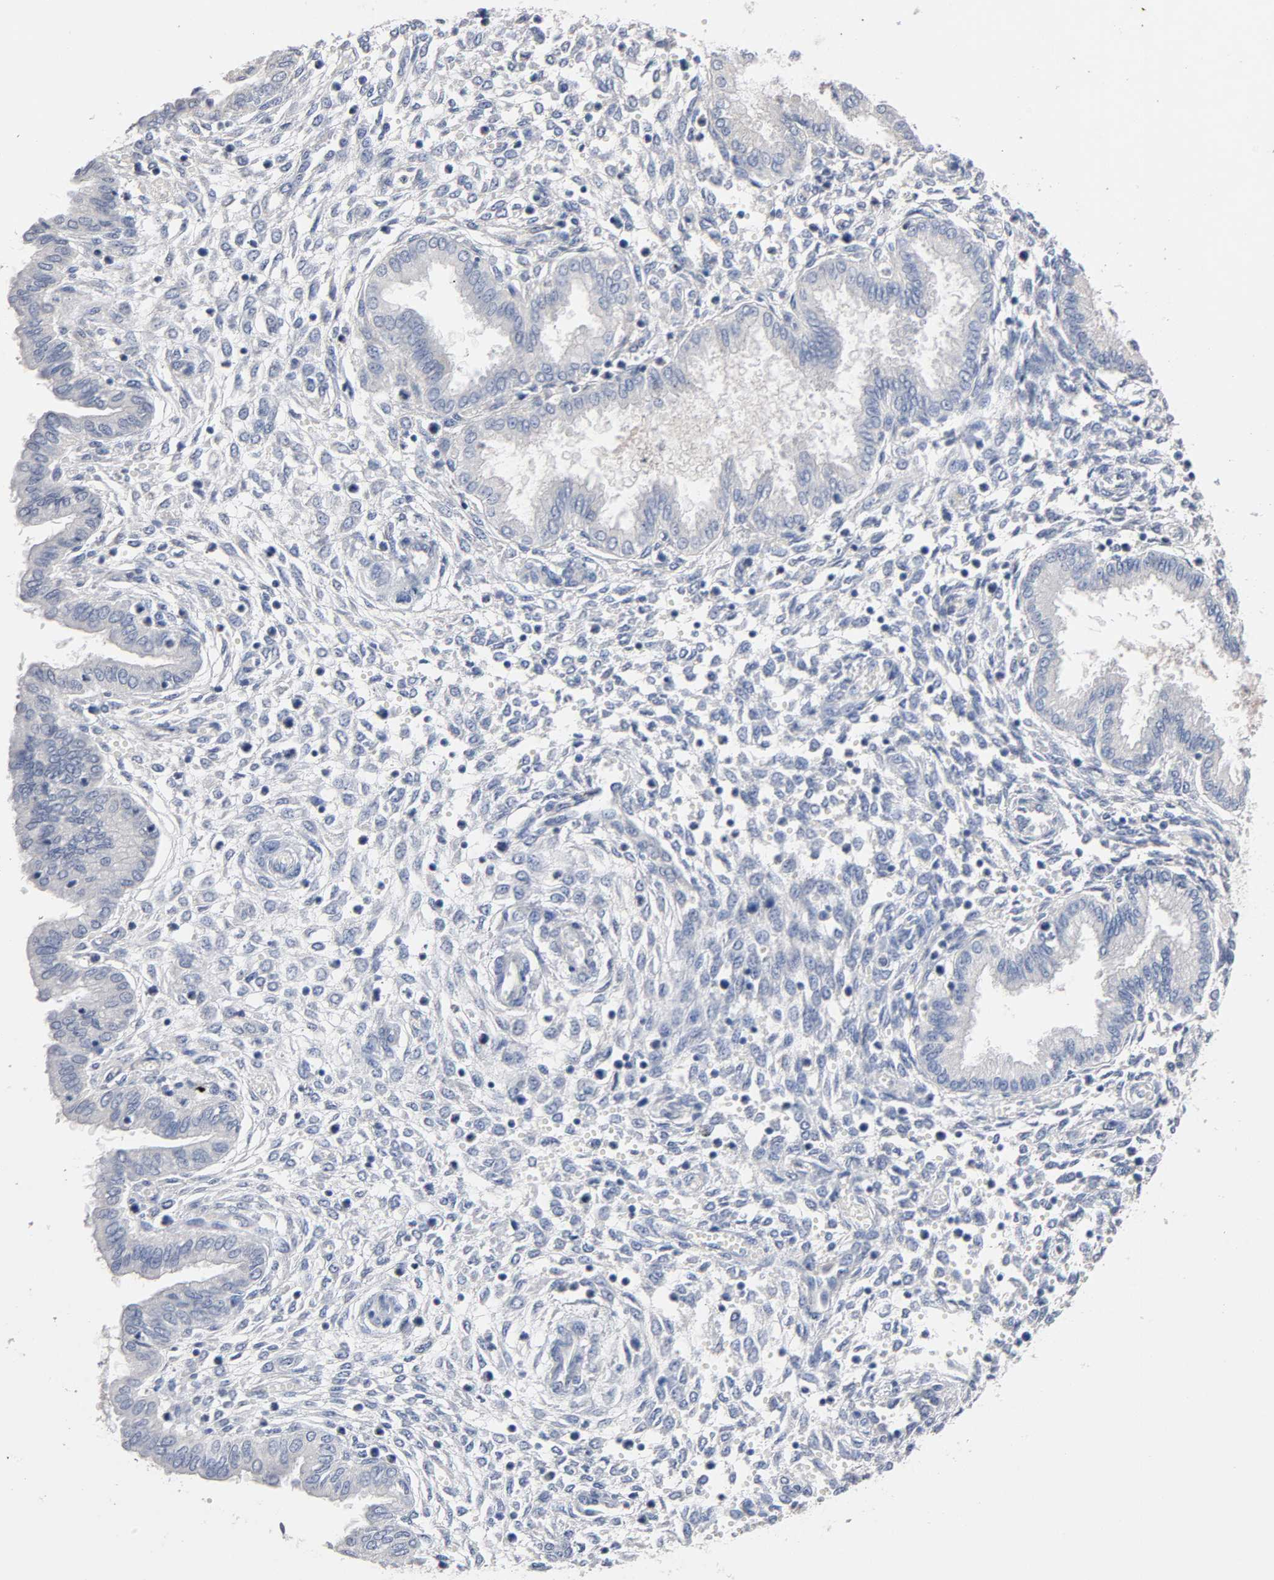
{"staining": {"intensity": "negative", "quantity": "none", "location": "none"}, "tissue": "endometrium", "cell_type": "Cells in endometrial stroma", "image_type": "normal", "snomed": [{"axis": "morphology", "description": "Normal tissue, NOS"}, {"axis": "topography", "description": "Endometrium"}], "caption": "IHC photomicrograph of normal endometrium: endometrium stained with DAB (3,3'-diaminobenzidine) demonstrates no significant protein positivity in cells in endometrial stroma.", "gene": "ZCCHC13", "patient": {"sex": "female", "age": 33}}